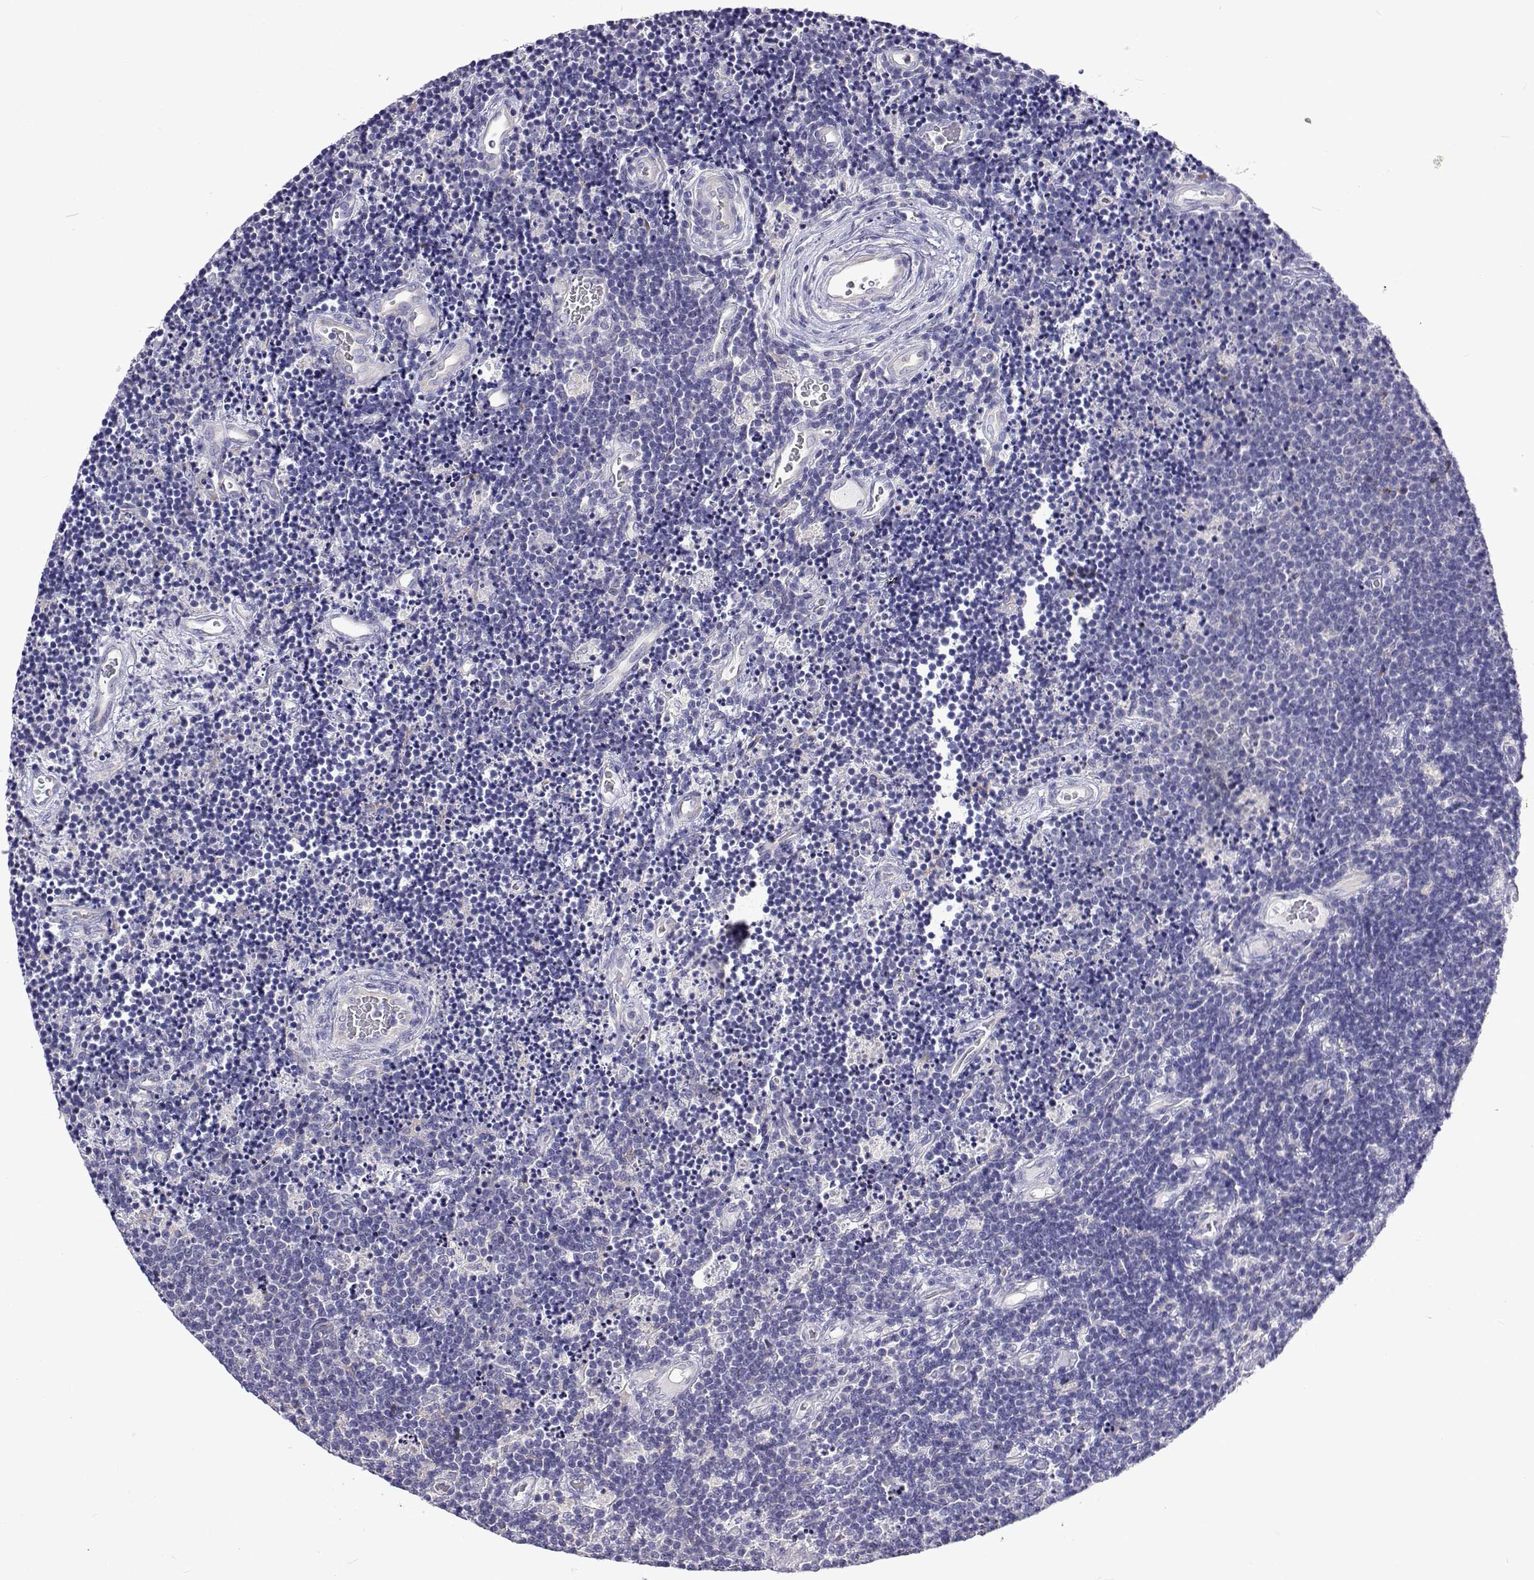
{"staining": {"intensity": "negative", "quantity": "none", "location": "none"}, "tissue": "lymphoma", "cell_type": "Tumor cells", "image_type": "cancer", "snomed": [{"axis": "morphology", "description": "Malignant lymphoma, non-Hodgkin's type, Low grade"}, {"axis": "topography", "description": "Brain"}], "caption": "A high-resolution photomicrograph shows immunohistochemistry staining of lymphoma, which shows no significant staining in tumor cells. Nuclei are stained in blue.", "gene": "LHFPL7", "patient": {"sex": "female", "age": 66}}